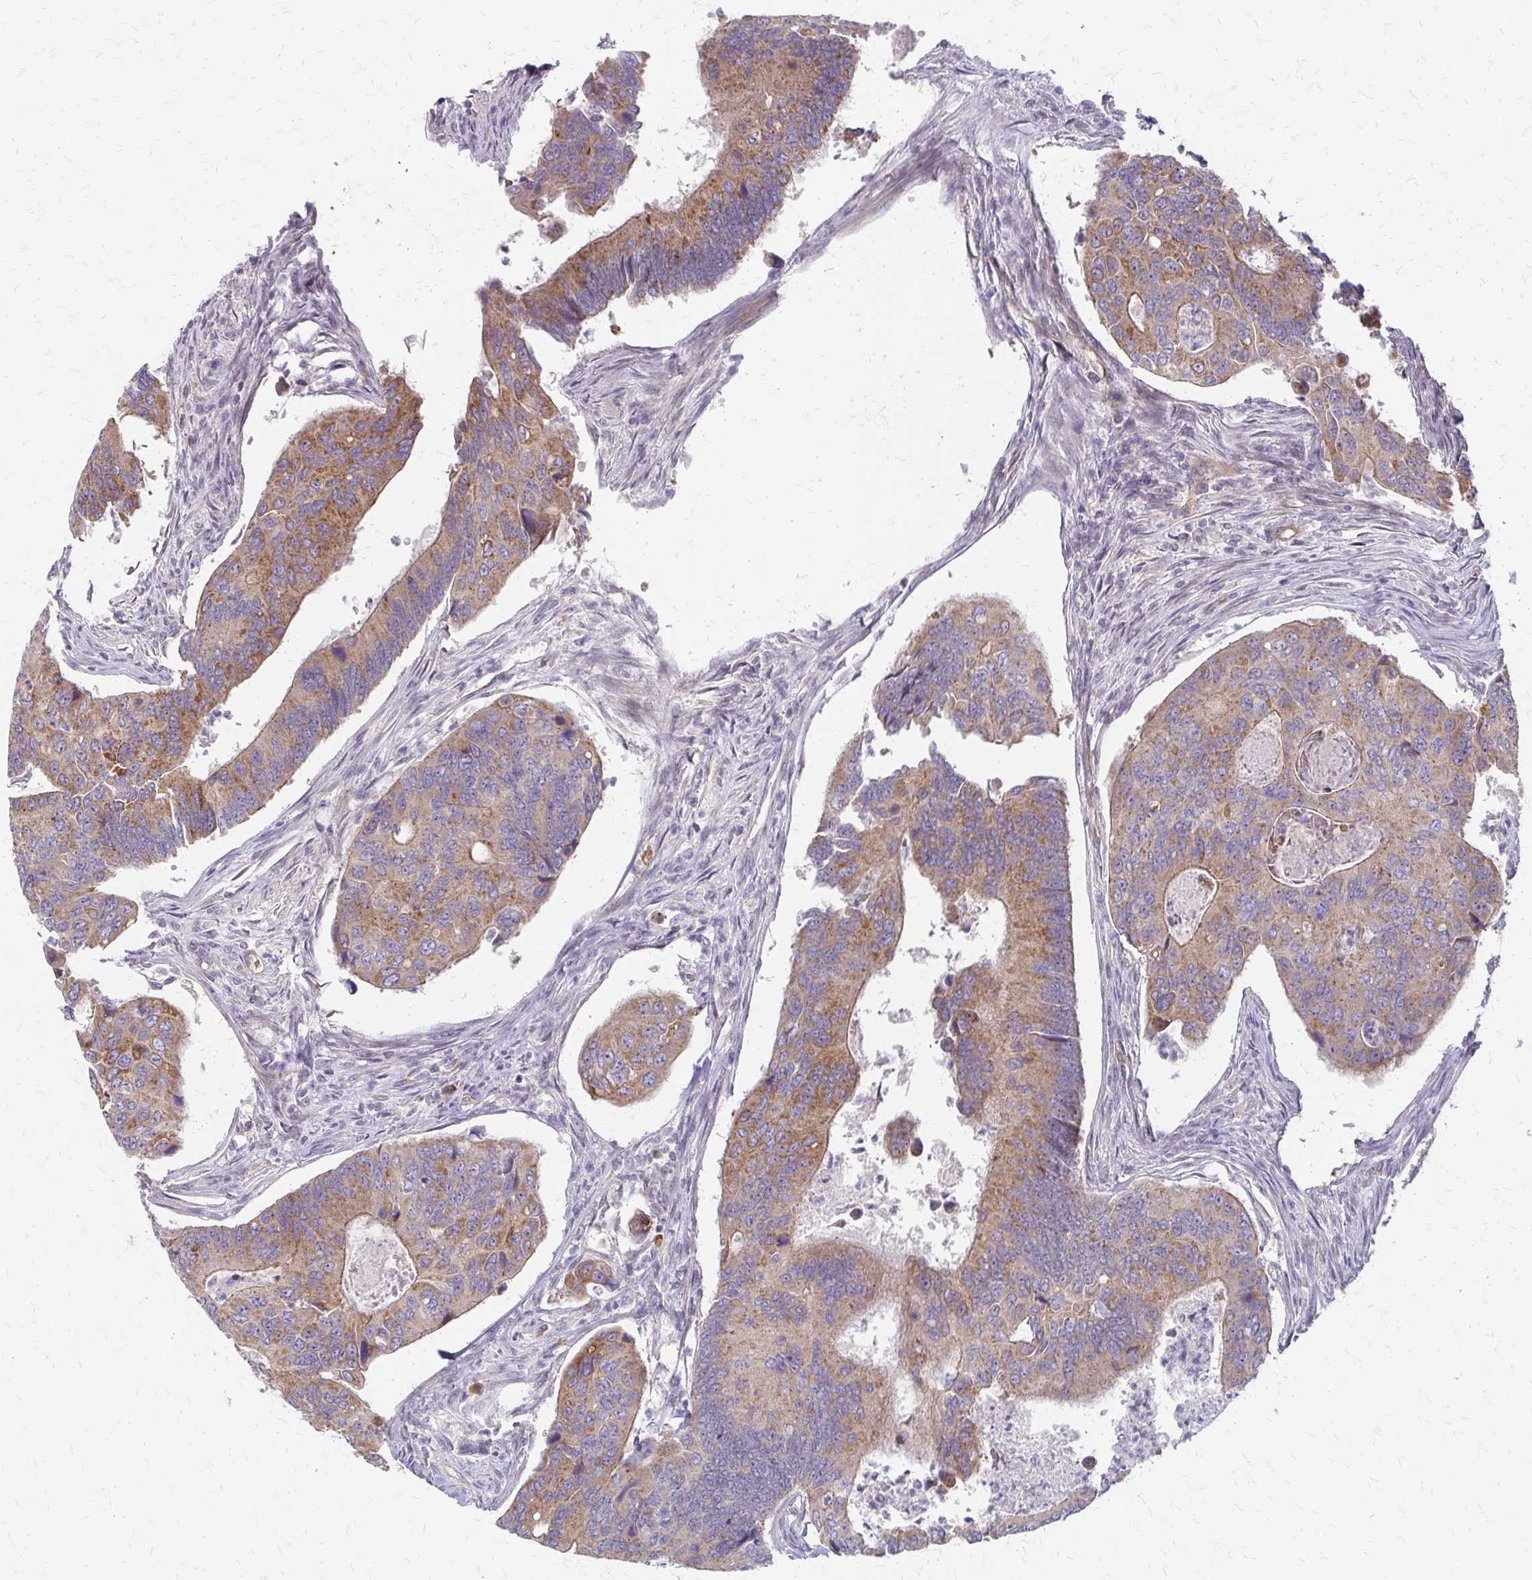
{"staining": {"intensity": "moderate", "quantity": ">75%", "location": "cytoplasmic/membranous"}, "tissue": "colorectal cancer", "cell_type": "Tumor cells", "image_type": "cancer", "snomed": [{"axis": "morphology", "description": "Adenocarcinoma, NOS"}, {"axis": "topography", "description": "Colon"}], "caption": "Adenocarcinoma (colorectal) stained for a protein shows moderate cytoplasmic/membranous positivity in tumor cells.", "gene": "ZNF383", "patient": {"sex": "female", "age": 67}}